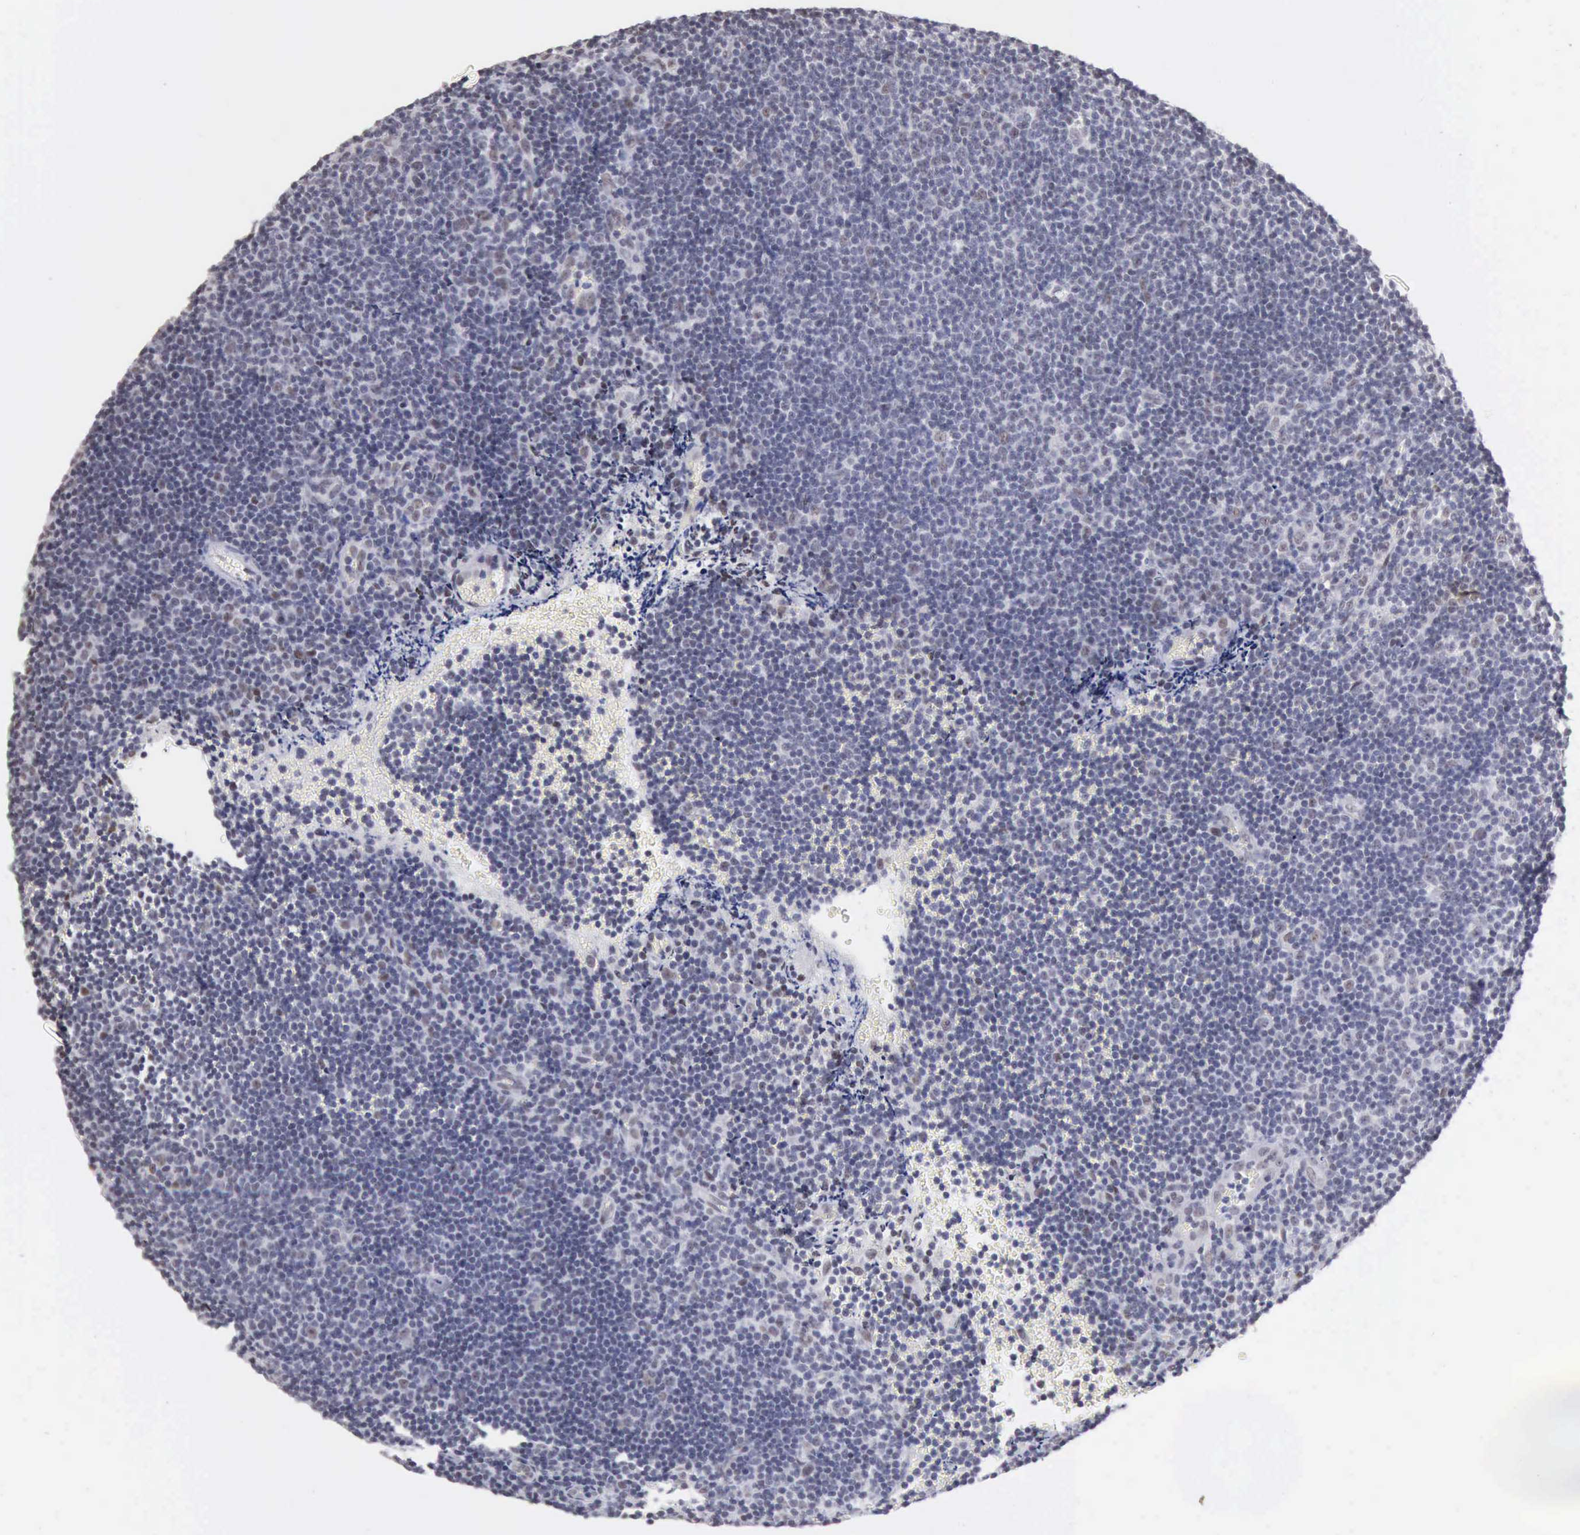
{"staining": {"intensity": "weak", "quantity": "<25%", "location": "nuclear"}, "tissue": "lymphoma", "cell_type": "Tumor cells", "image_type": "cancer", "snomed": [{"axis": "morphology", "description": "Malignant lymphoma, non-Hodgkin's type, Low grade"}, {"axis": "topography", "description": "Lymph node"}], "caption": "Image shows no significant protein expression in tumor cells of lymphoma.", "gene": "TAF1", "patient": {"sex": "male", "age": 49}}